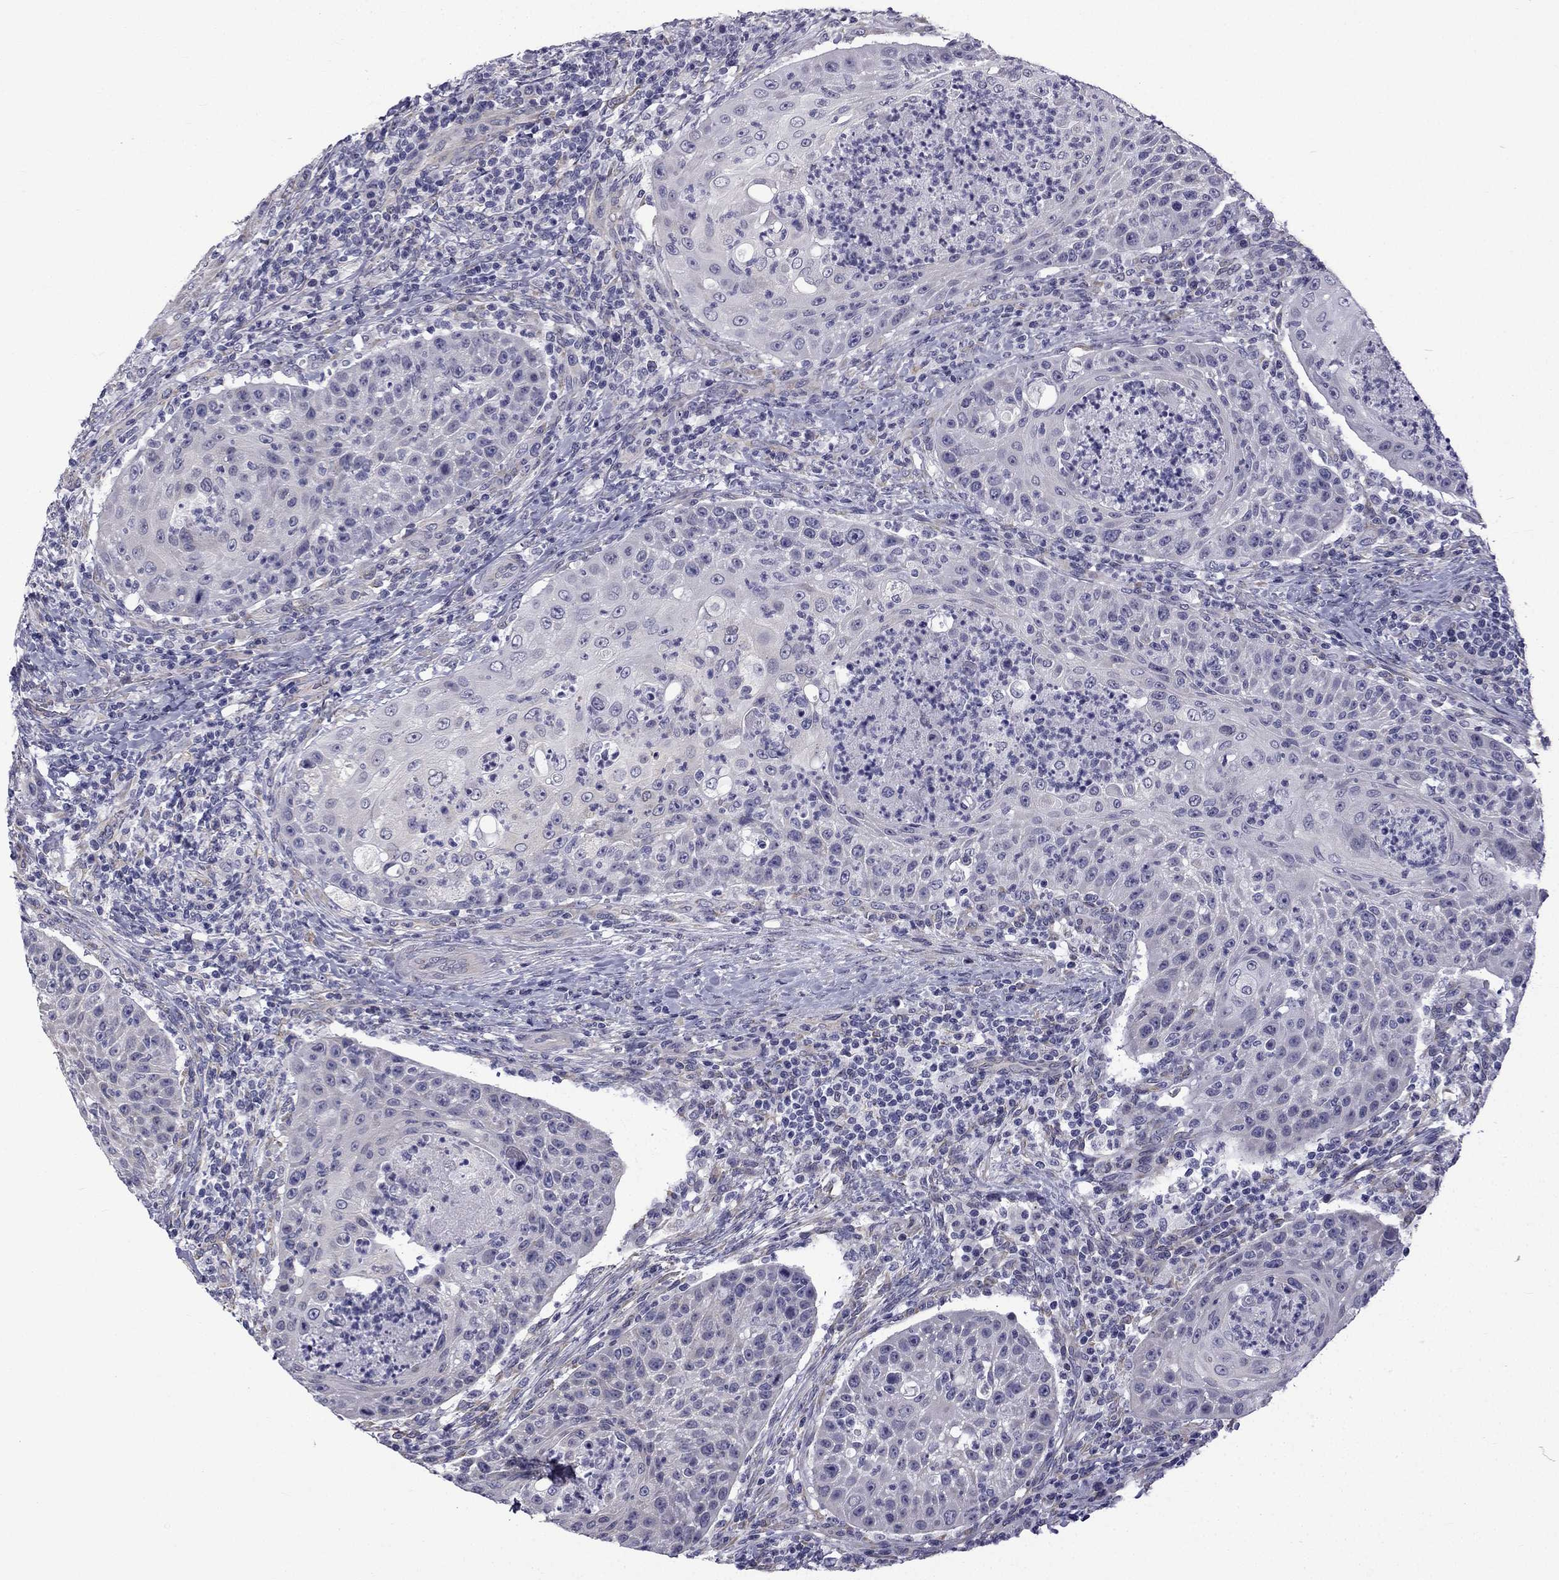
{"staining": {"intensity": "negative", "quantity": "none", "location": "none"}, "tissue": "head and neck cancer", "cell_type": "Tumor cells", "image_type": "cancer", "snomed": [{"axis": "morphology", "description": "Squamous cell carcinoma, NOS"}, {"axis": "topography", "description": "Head-Neck"}], "caption": "The immunohistochemistry histopathology image has no significant expression in tumor cells of head and neck cancer (squamous cell carcinoma) tissue.", "gene": "CCDC40", "patient": {"sex": "male", "age": 69}}